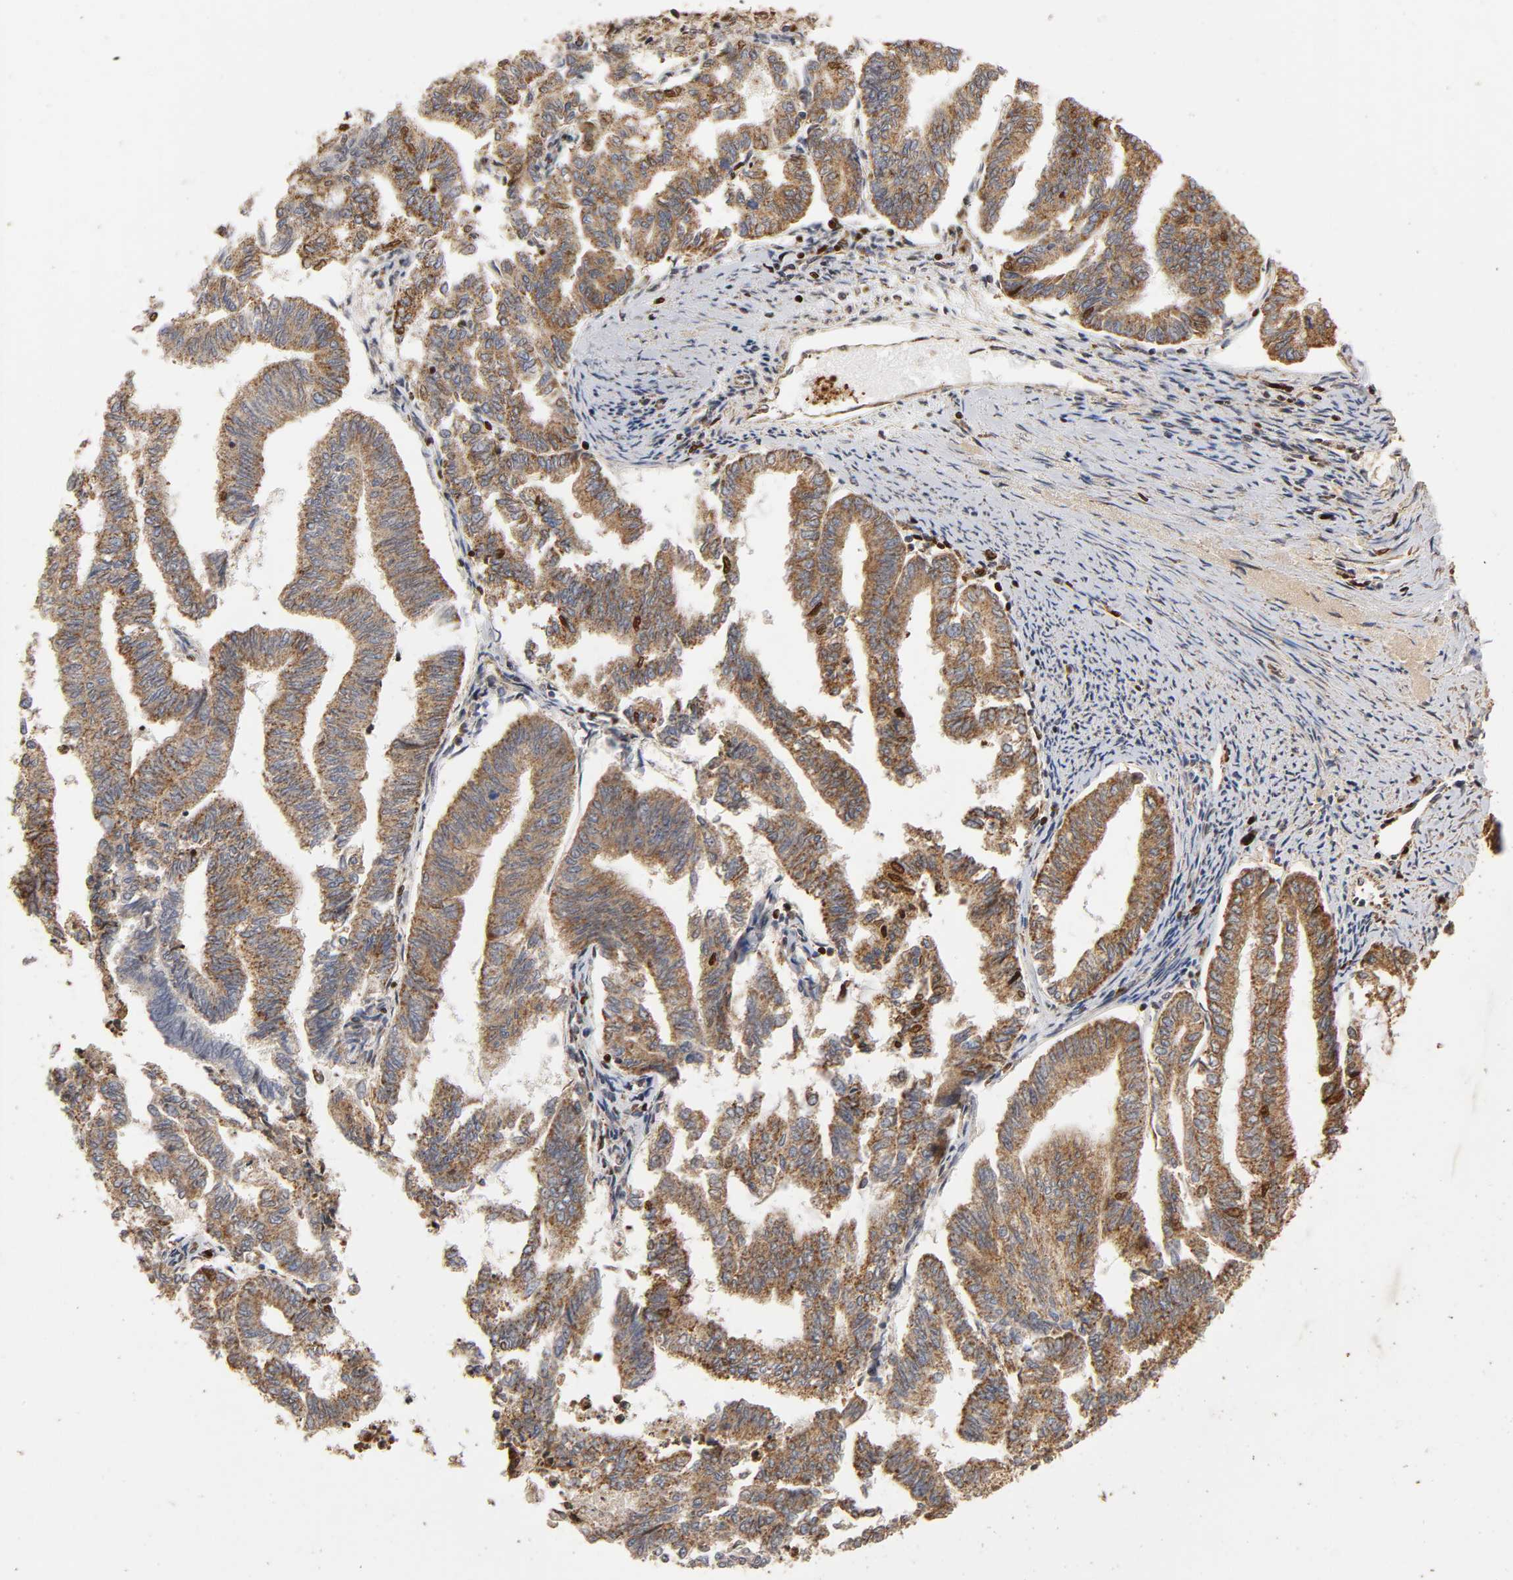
{"staining": {"intensity": "strong", "quantity": ">75%", "location": "cytoplasmic/membranous,nuclear"}, "tissue": "endometrial cancer", "cell_type": "Tumor cells", "image_type": "cancer", "snomed": [{"axis": "morphology", "description": "Adenocarcinoma, NOS"}, {"axis": "topography", "description": "Endometrium"}], "caption": "Immunohistochemistry (IHC) of endometrial cancer (adenocarcinoma) reveals high levels of strong cytoplasmic/membranous and nuclear expression in about >75% of tumor cells.", "gene": "RNF122", "patient": {"sex": "female", "age": 79}}